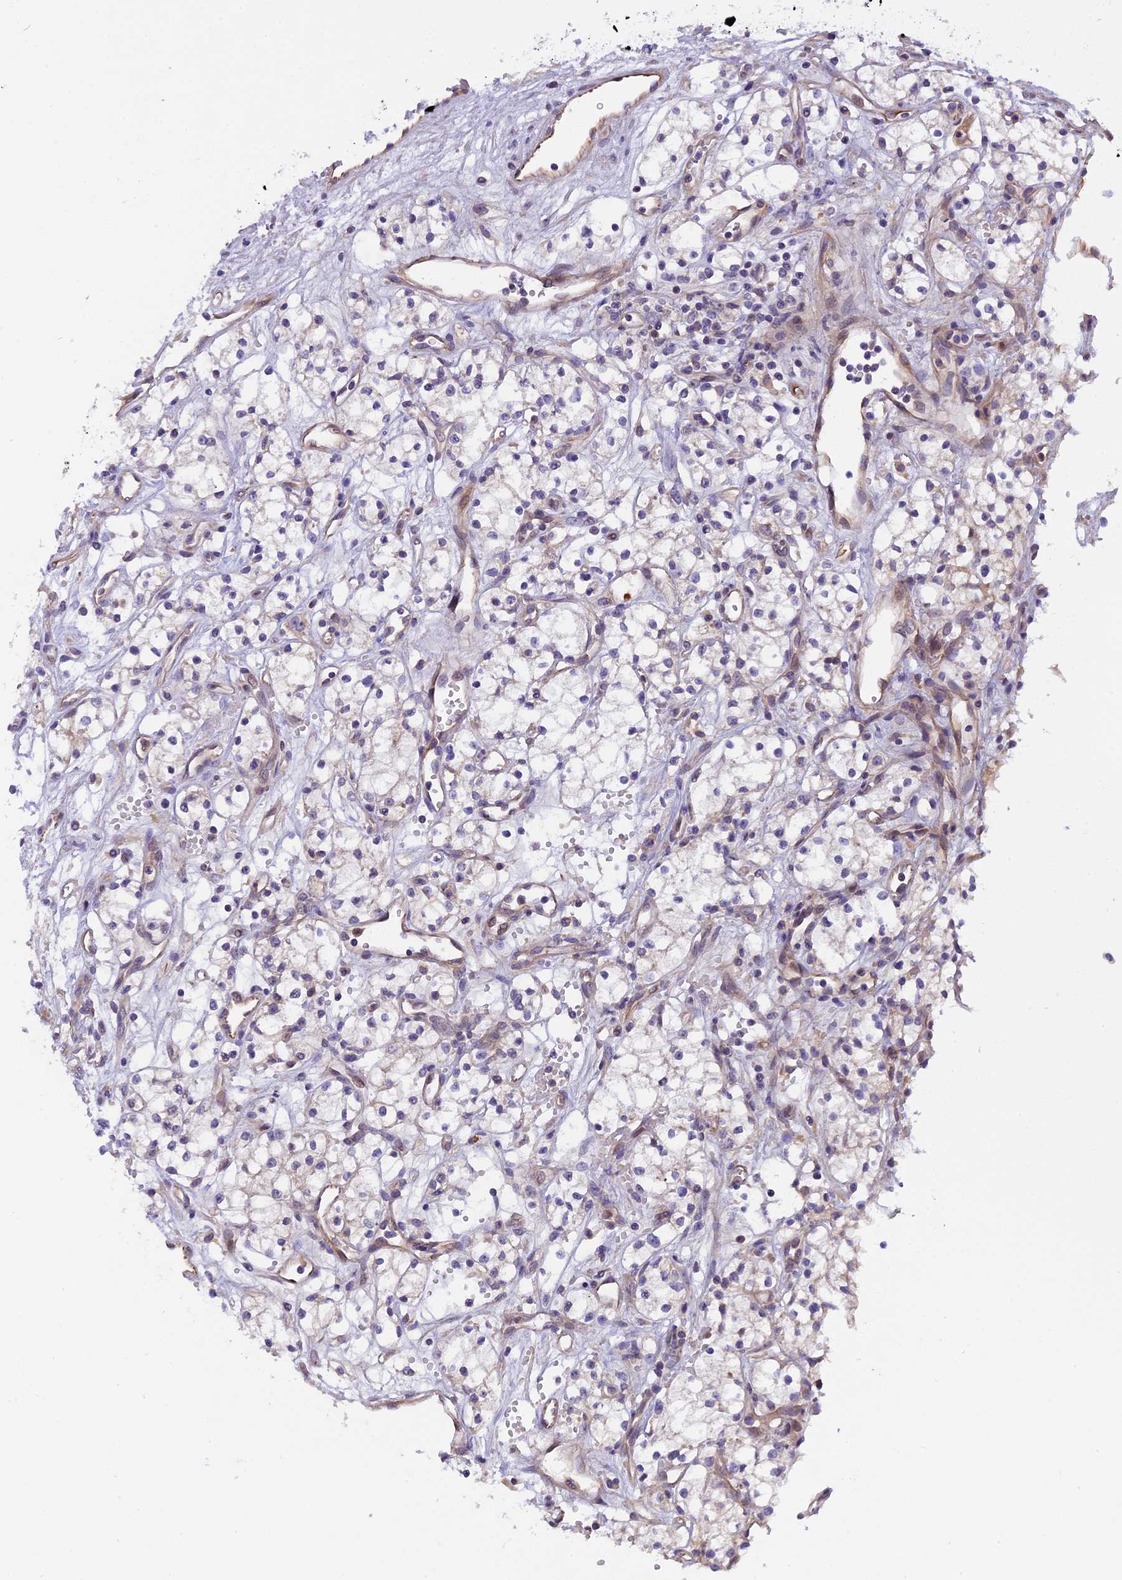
{"staining": {"intensity": "negative", "quantity": "none", "location": "none"}, "tissue": "renal cancer", "cell_type": "Tumor cells", "image_type": "cancer", "snomed": [{"axis": "morphology", "description": "Adenocarcinoma, NOS"}, {"axis": "topography", "description": "Kidney"}], "caption": "IHC image of neoplastic tissue: human renal adenocarcinoma stained with DAB (3,3'-diaminobenzidine) demonstrates no significant protein expression in tumor cells.", "gene": "CCDC32", "patient": {"sex": "male", "age": 59}}